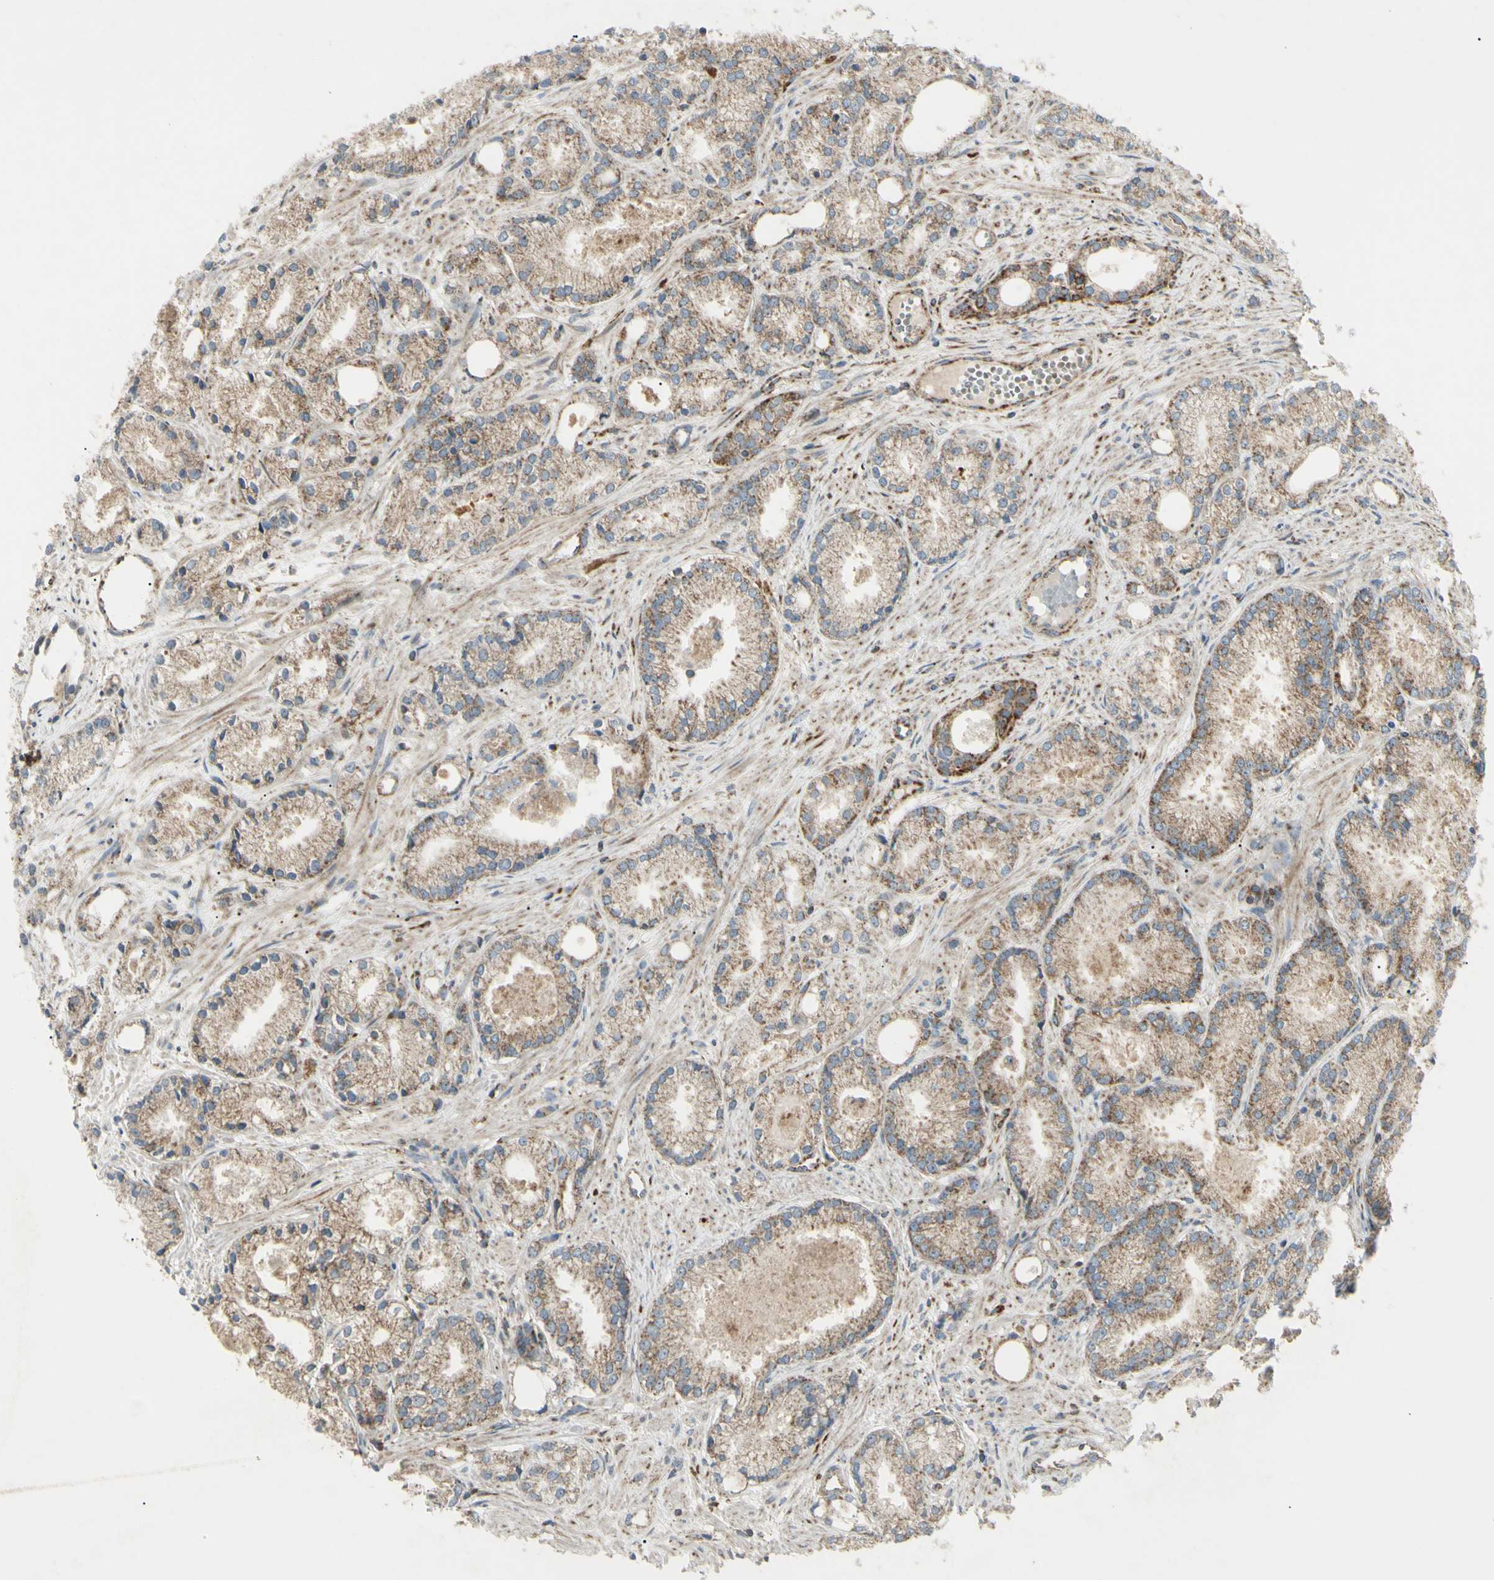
{"staining": {"intensity": "moderate", "quantity": ">75%", "location": "cytoplasmic/membranous"}, "tissue": "prostate cancer", "cell_type": "Tumor cells", "image_type": "cancer", "snomed": [{"axis": "morphology", "description": "Adenocarcinoma, Low grade"}, {"axis": "topography", "description": "Prostate"}], "caption": "Immunohistochemistry of human prostate cancer demonstrates medium levels of moderate cytoplasmic/membranous expression in approximately >75% of tumor cells.", "gene": "CYB5R1", "patient": {"sex": "male", "age": 72}}